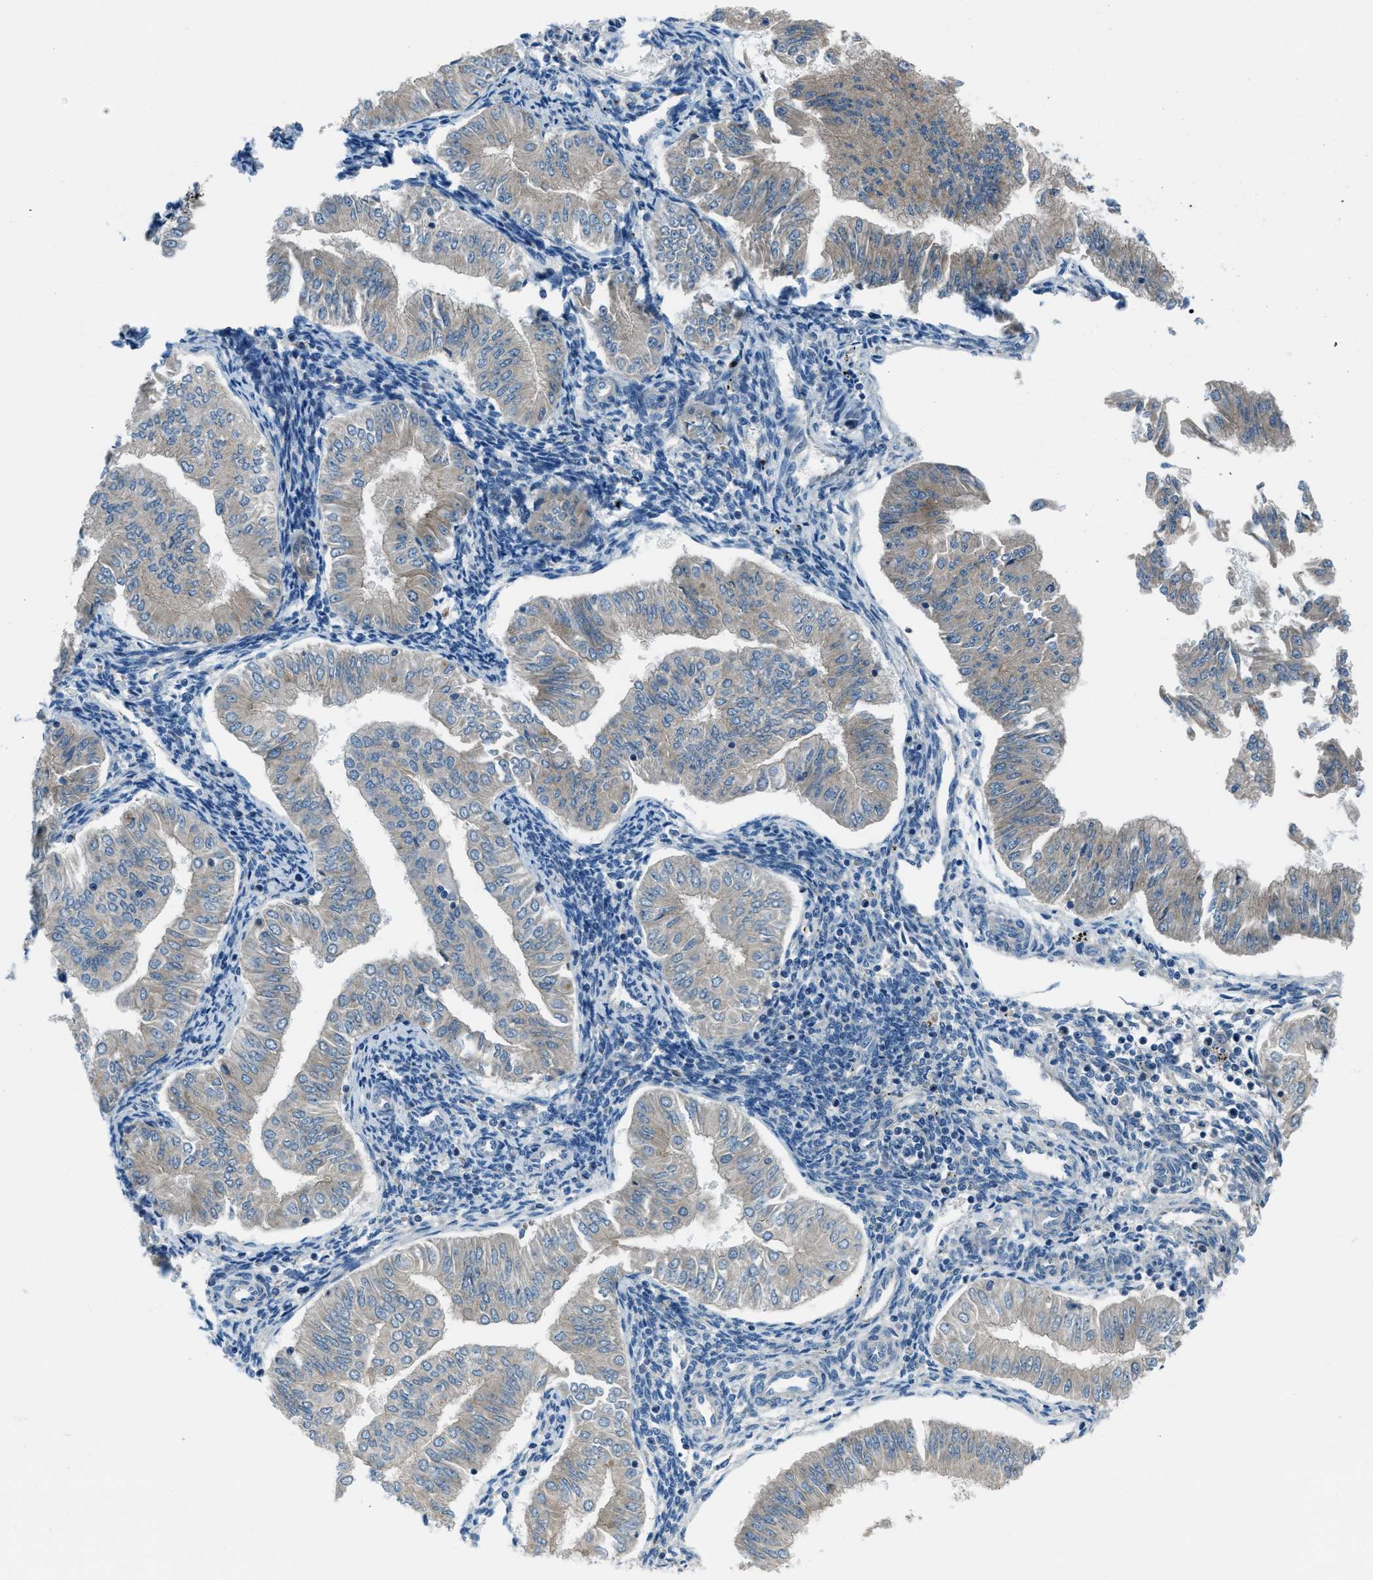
{"staining": {"intensity": "negative", "quantity": "none", "location": "none"}, "tissue": "endometrial cancer", "cell_type": "Tumor cells", "image_type": "cancer", "snomed": [{"axis": "morphology", "description": "Normal tissue, NOS"}, {"axis": "morphology", "description": "Adenocarcinoma, NOS"}, {"axis": "topography", "description": "Endometrium"}], "caption": "Immunohistochemistry photomicrograph of neoplastic tissue: human endometrial cancer (adenocarcinoma) stained with DAB reveals no significant protein positivity in tumor cells. (DAB (3,3'-diaminobenzidine) immunohistochemistry (IHC) with hematoxylin counter stain).", "gene": "ARFGAP2", "patient": {"sex": "female", "age": 53}}